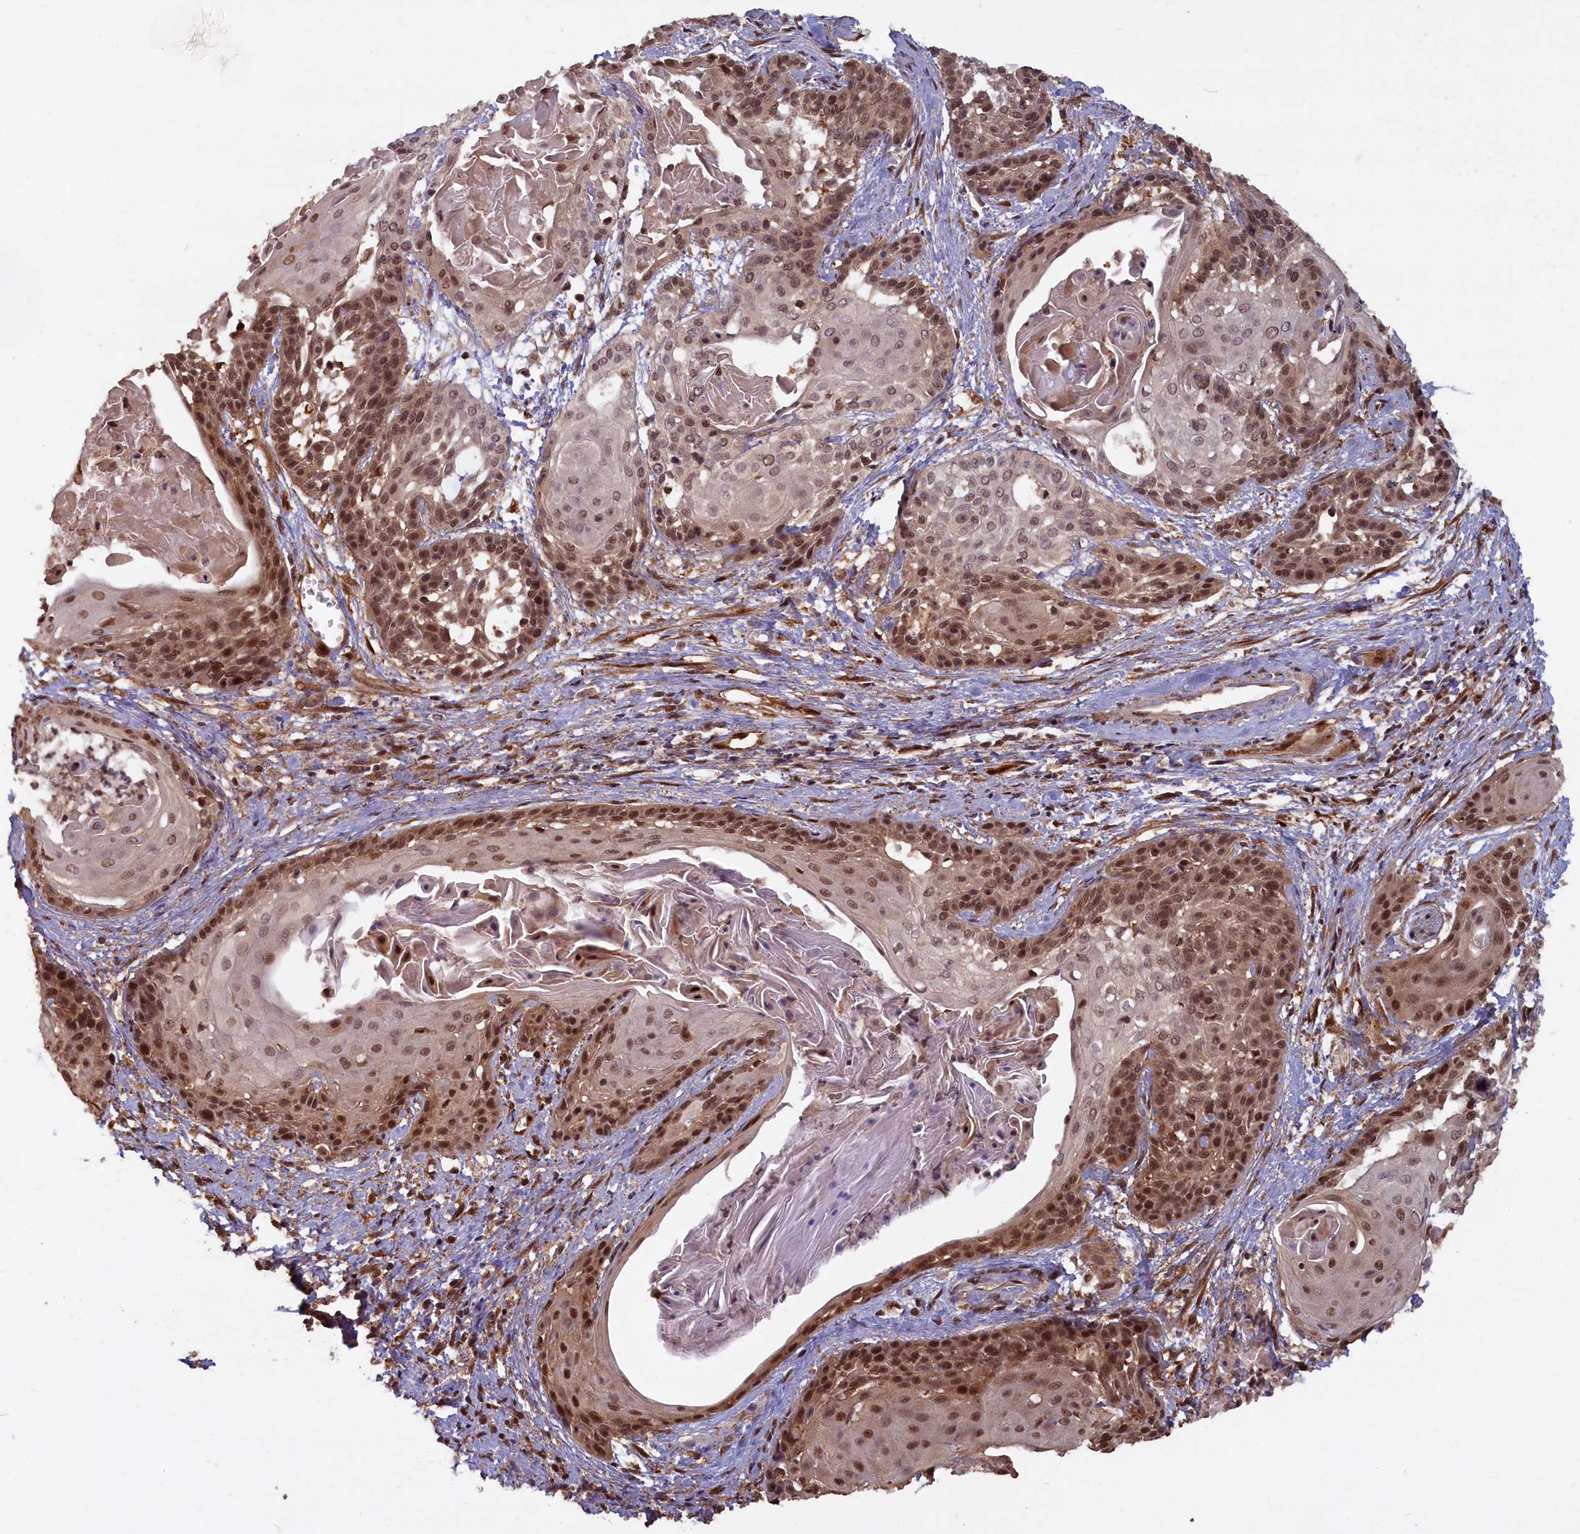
{"staining": {"intensity": "moderate", "quantity": ">75%", "location": "nuclear"}, "tissue": "cervical cancer", "cell_type": "Tumor cells", "image_type": "cancer", "snomed": [{"axis": "morphology", "description": "Squamous cell carcinoma, NOS"}, {"axis": "topography", "description": "Cervix"}], "caption": "A brown stain shows moderate nuclear staining of a protein in human squamous cell carcinoma (cervical) tumor cells. (Stains: DAB (3,3'-diaminobenzidine) in brown, nuclei in blue, Microscopy: brightfield microscopy at high magnification).", "gene": "HIF3A", "patient": {"sex": "female", "age": 57}}